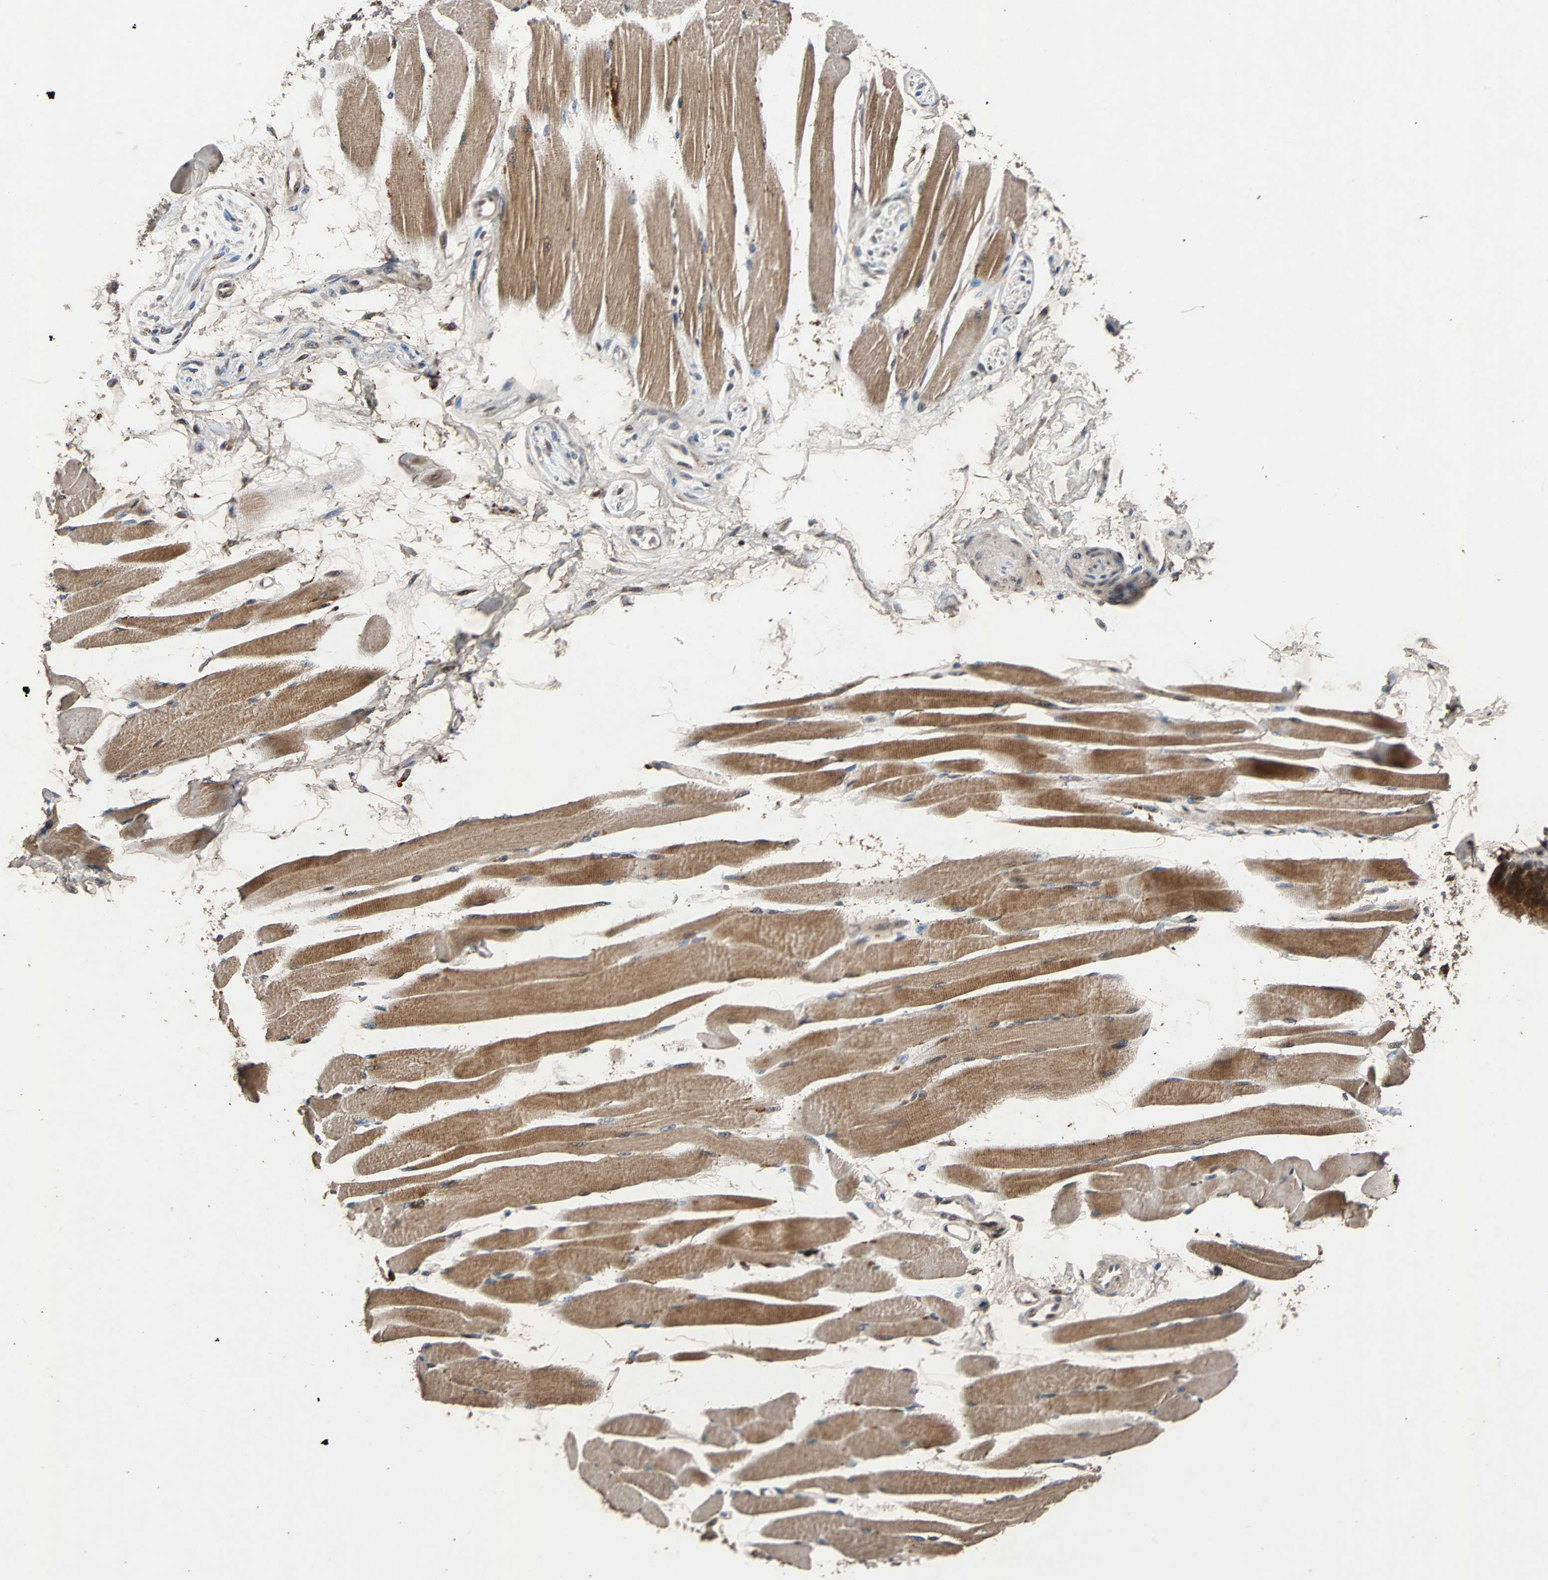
{"staining": {"intensity": "strong", "quantity": ">75%", "location": "cytoplasmic/membranous"}, "tissue": "skeletal muscle", "cell_type": "Myocytes", "image_type": "normal", "snomed": [{"axis": "morphology", "description": "Normal tissue, NOS"}, {"axis": "topography", "description": "Skeletal muscle"}, {"axis": "topography", "description": "Peripheral nerve tissue"}], "caption": "High-power microscopy captured an immunohistochemistry histopathology image of benign skeletal muscle, revealing strong cytoplasmic/membranous positivity in about >75% of myocytes. (DAB (3,3'-diaminobenzidine) IHC with brightfield microscopy, high magnification).", "gene": "USP31", "patient": {"sex": "female", "age": 84}}